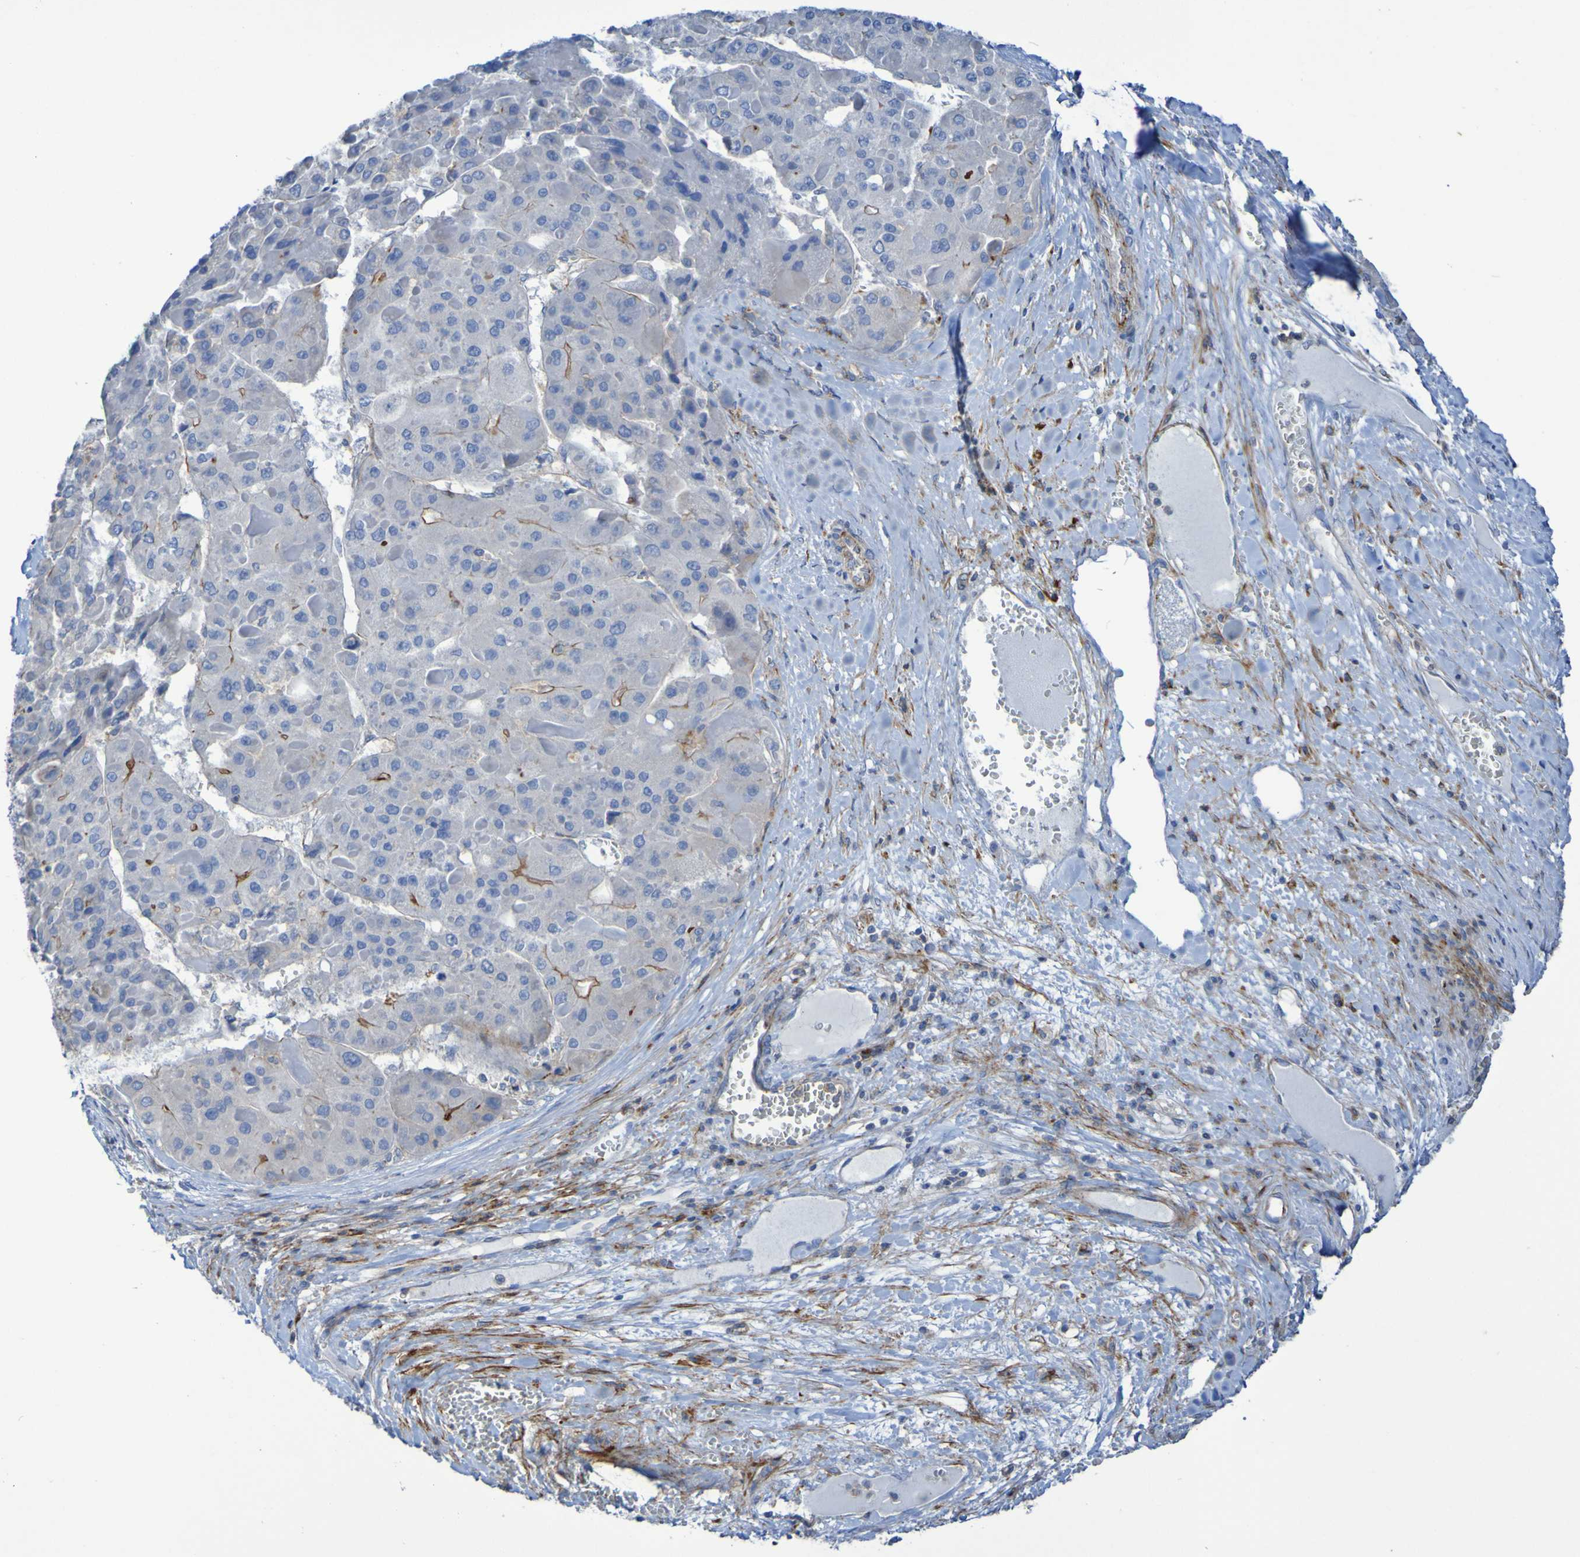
{"staining": {"intensity": "strong", "quantity": "<25%", "location": "cytoplasmic/membranous"}, "tissue": "liver cancer", "cell_type": "Tumor cells", "image_type": "cancer", "snomed": [{"axis": "morphology", "description": "Carcinoma, Hepatocellular, NOS"}, {"axis": "topography", "description": "Liver"}], "caption": "IHC image of liver cancer stained for a protein (brown), which reveals medium levels of strong cytoplasmic/membranous expression in approximately <25% of tumor cells.", "gene": "RNF182", "patient": {"sex": "female", "age": 73}}